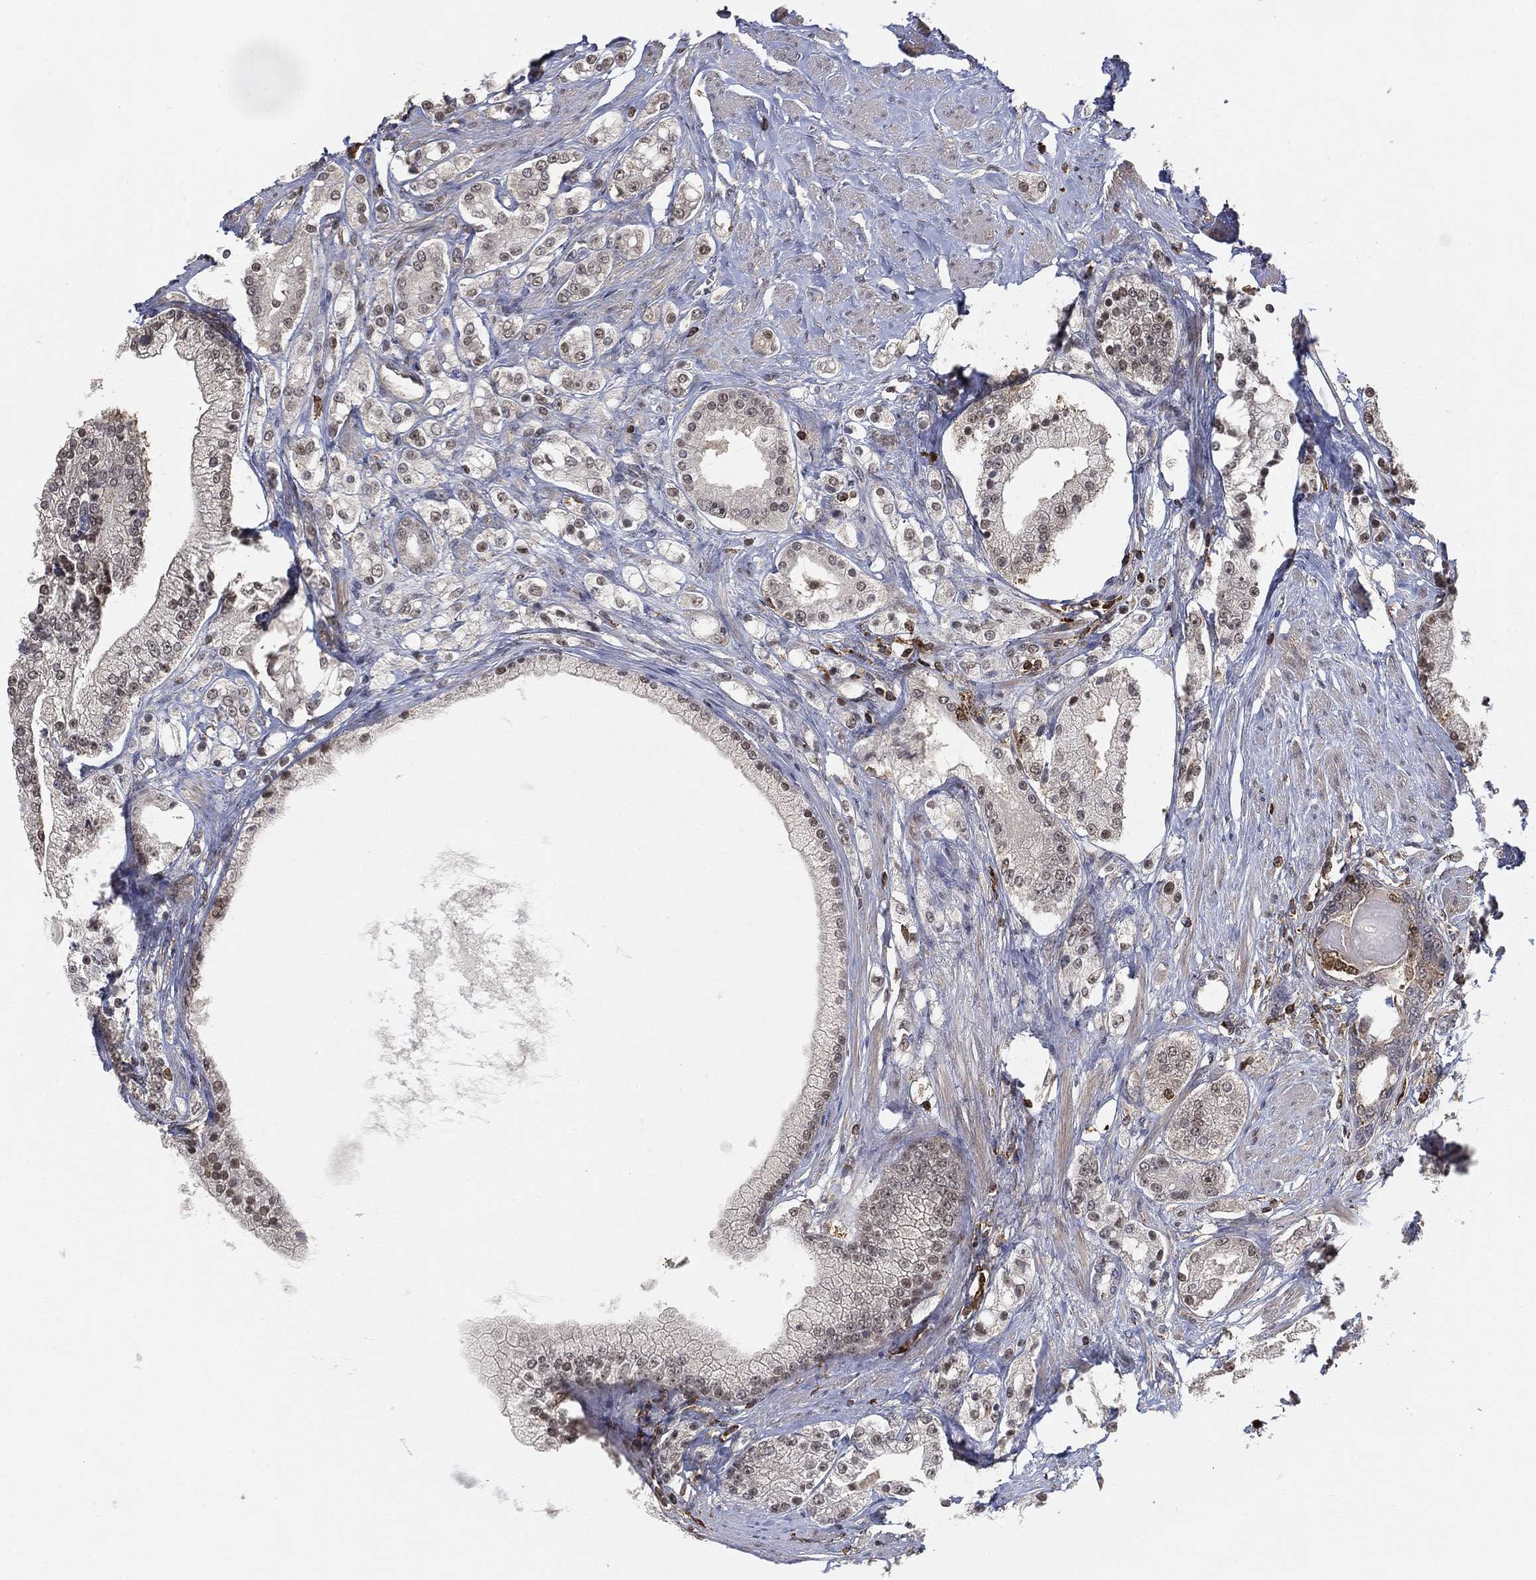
{"staining": {"intensity": "negative", "quantity": "none", "location": "none"}, "tissue": "prostate cancer", "cell_type": "Tumor cells", "image_type": "cancer", "snomed": [{"axis": "morphology", "description": "Adenocarcinoma, NOS"}, {"axis": "topography", "description": "Prostate and seminal vesicle, NOS"}, {"axis": "topography", "description": "Prostate"}], "caption": "This is an IHC photomicrograph of prostate cancer (adenocarcinoma). There is no positivity in tumor cells.", "gene": "WDR26", "patient": {"sex": "male", "age": 67}}